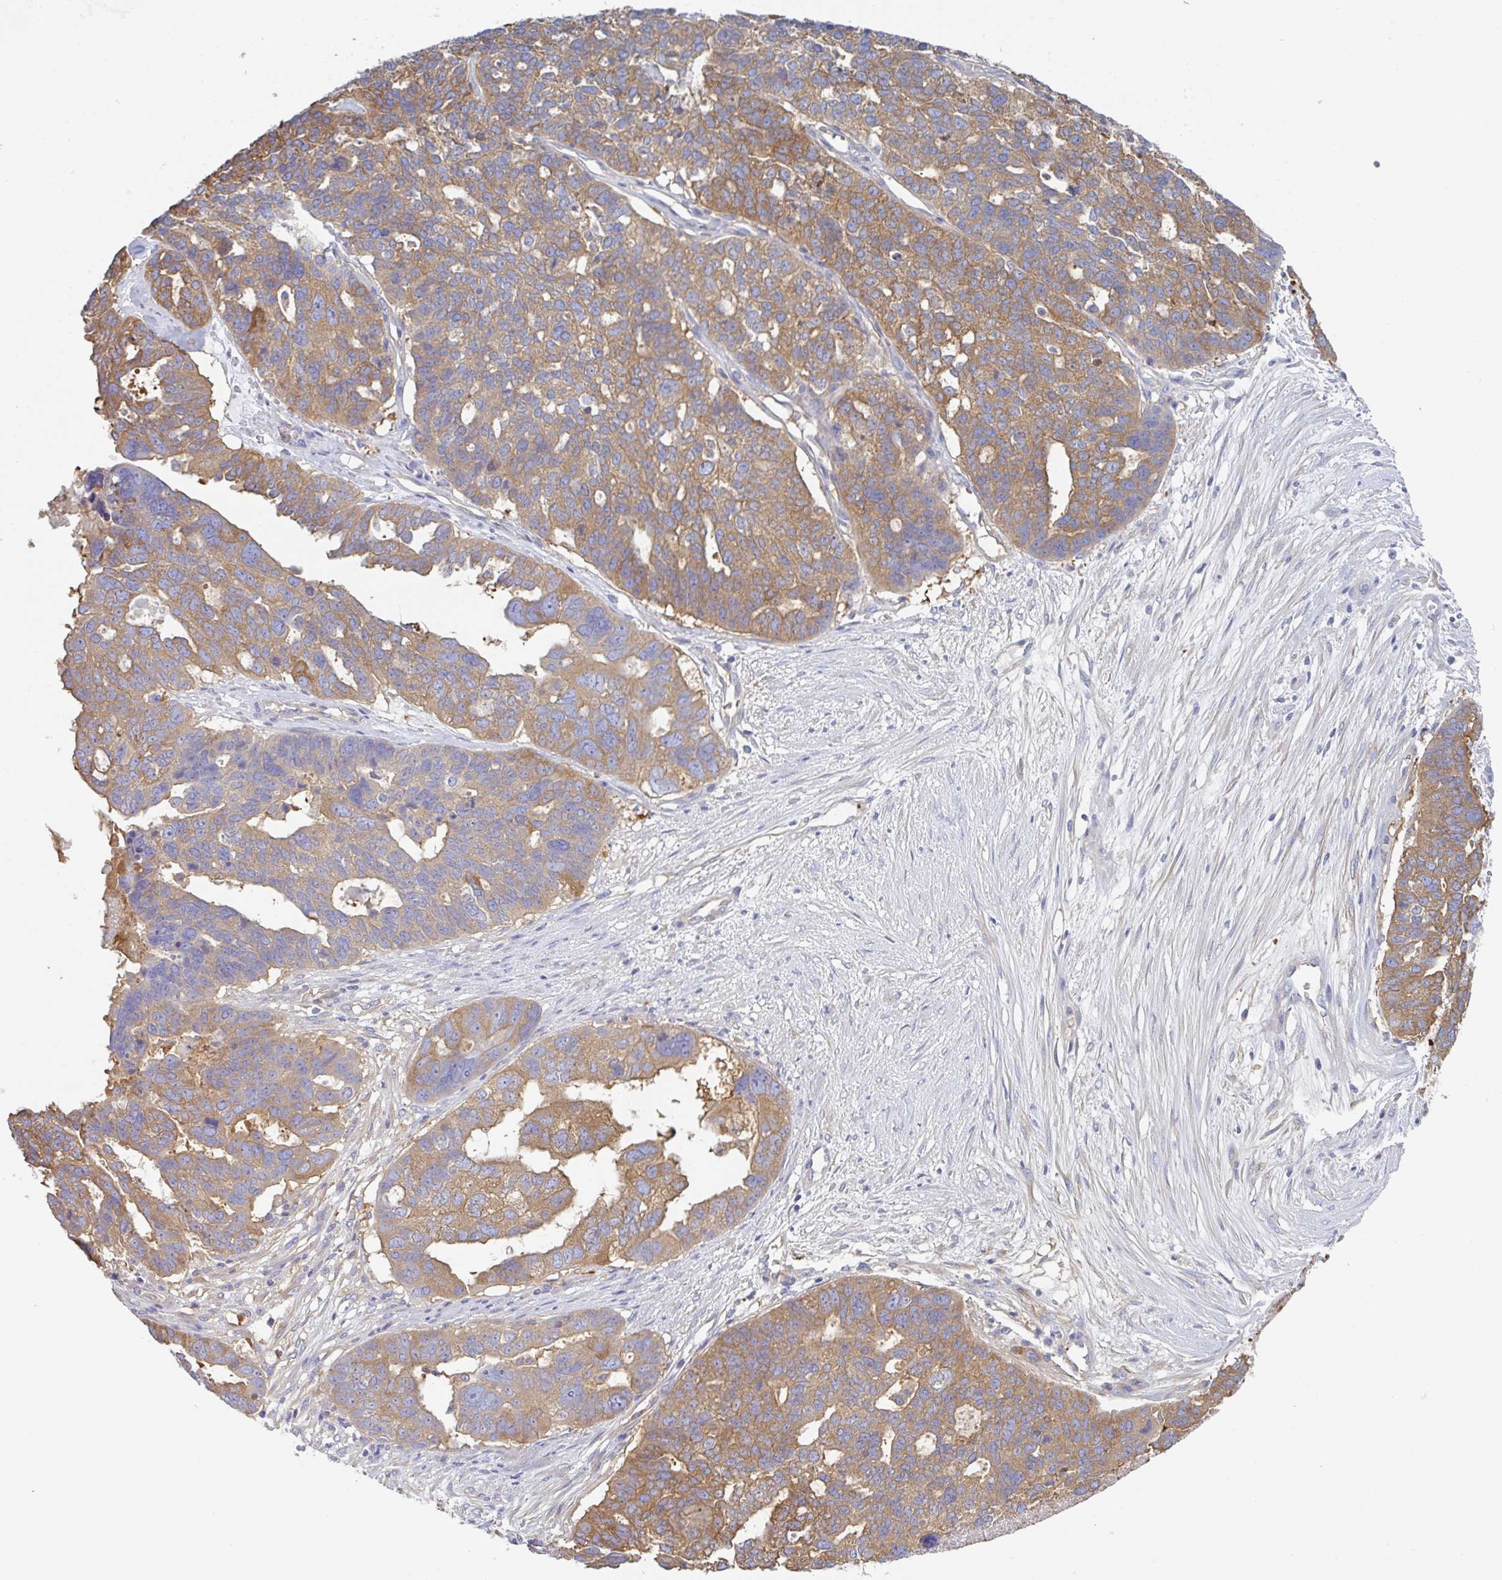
{"staining": {"intensity": "moderate", "quantity": ">75%", "location": "cytoplasmic/membranous"}, "tissue": "ovarian cancer", "cell_type": "Tumor cells", "image_type": "cancer", "snomed": [{"axis": "morphology", "description": "Cystadenocarcinoma, serous, NOS"}, {"axis": "topography", "description": "Ovary"}], "caption": "Ovarian serous cystadenocarcinoma stained for a protein exhibits moderate cytoplasmic/membranous positivity in tumor cells.", "gene": "AMPD2", "patient": {"sex": "female", "age": 59}}